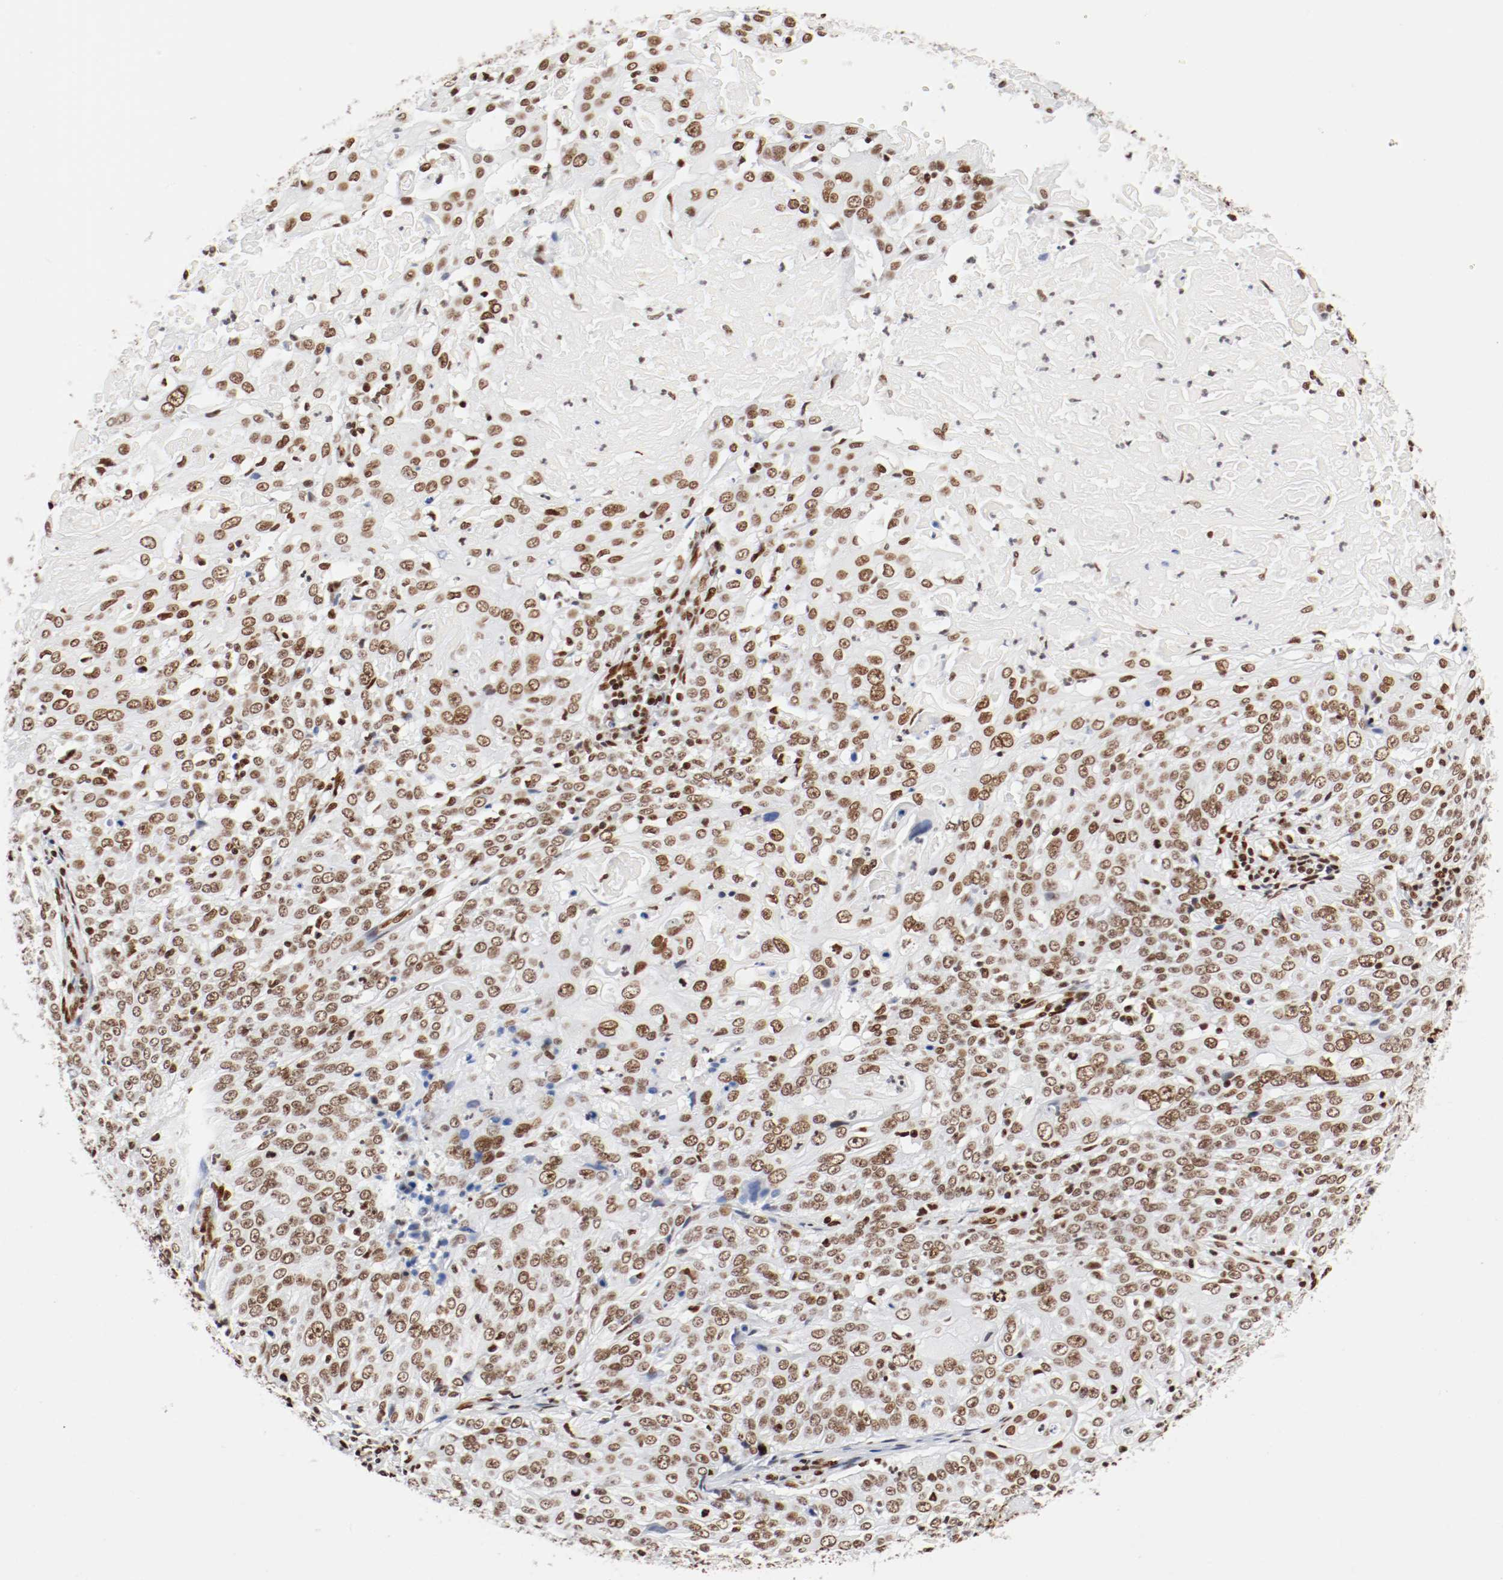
{"staining": {"intensity": "moderate", "quantity": ">75%", "location": "nuclear"}, "tissue": "cervical cancer", "cell_type": "Tumor cells", "image_type": "cancer", "snomed": [{"axis": "morphology", "description": "Squamous cell carcinoma, NOS"}, {"axis": "topography", "description": "Cervix"}], "caption": "High-magnification brightfield microscopy of cervical squamous cell carcinoma stained with DAB (3,3'-diaminobenzidine) (brown) and counterstained with hematoxylin (blue). tumor cells exhibit moderate nuclear expression is appreciated in approximately>75% of cells. (IHC, brightfield microscopy, high magnification).", "gene": "CTBP1", "patient": {"sex": "female", "age": 39}}